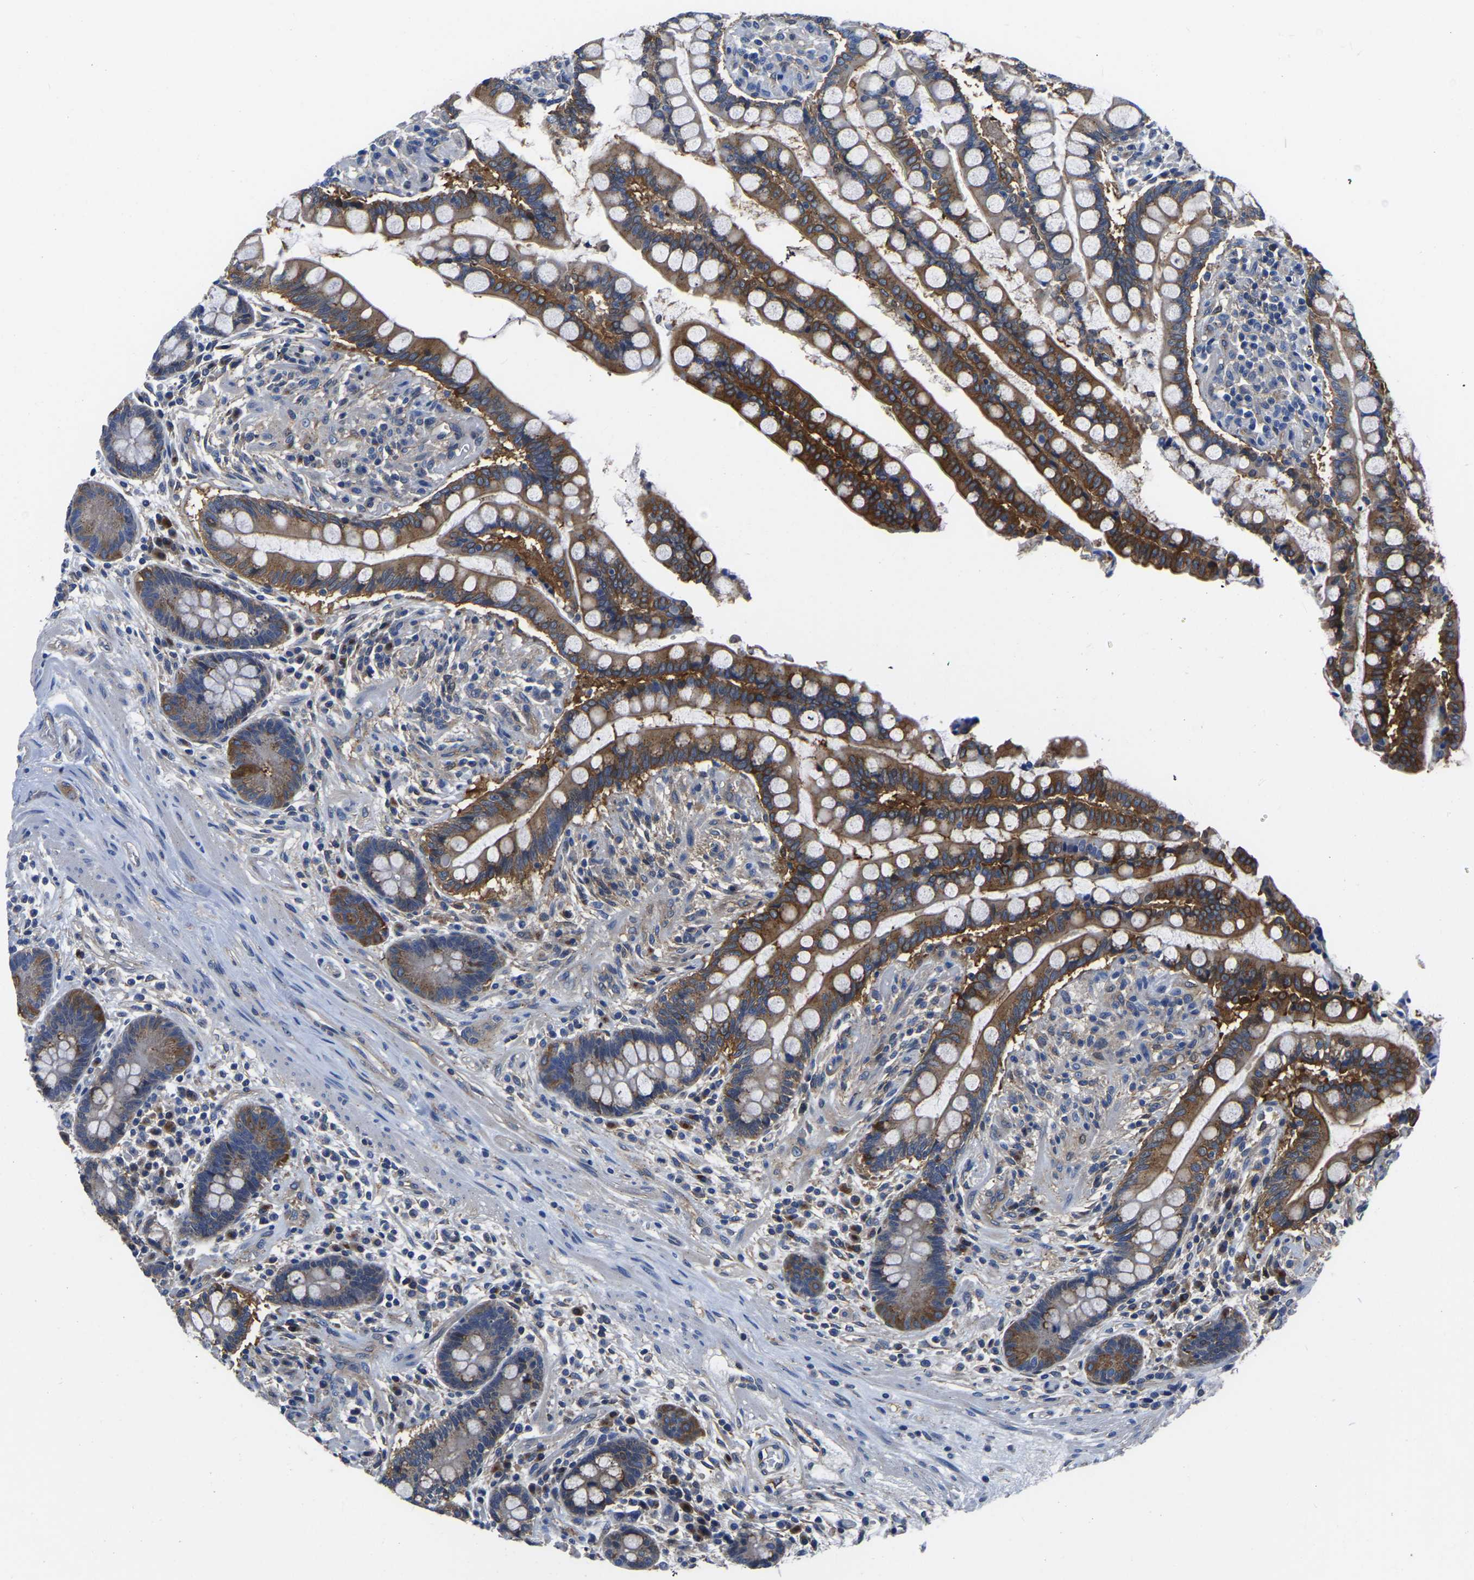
{"staining": {"intensity": "negative", "quantity": "none", "location": "none"}, "tissue": "colon", "cell_type": "Endothelial cells", "image_type": "normal", "snomed": [{"axis": "morphology", "description": "Normal tissue, NOS"}, {"axis": "topography", "description": "Colon"}], "caption": "Immunohistochemistry of benign colon exhibits no expression in endothelial cells. The staining was performed using DAB (3,3'-diaminobenzidine) to visualize the protein expression in brown, while the nuclei were stained in blue with hematoxylin (Magnification: 20x).", "gene": "TFG", "patient": {"sex": "male", "age": 73}}